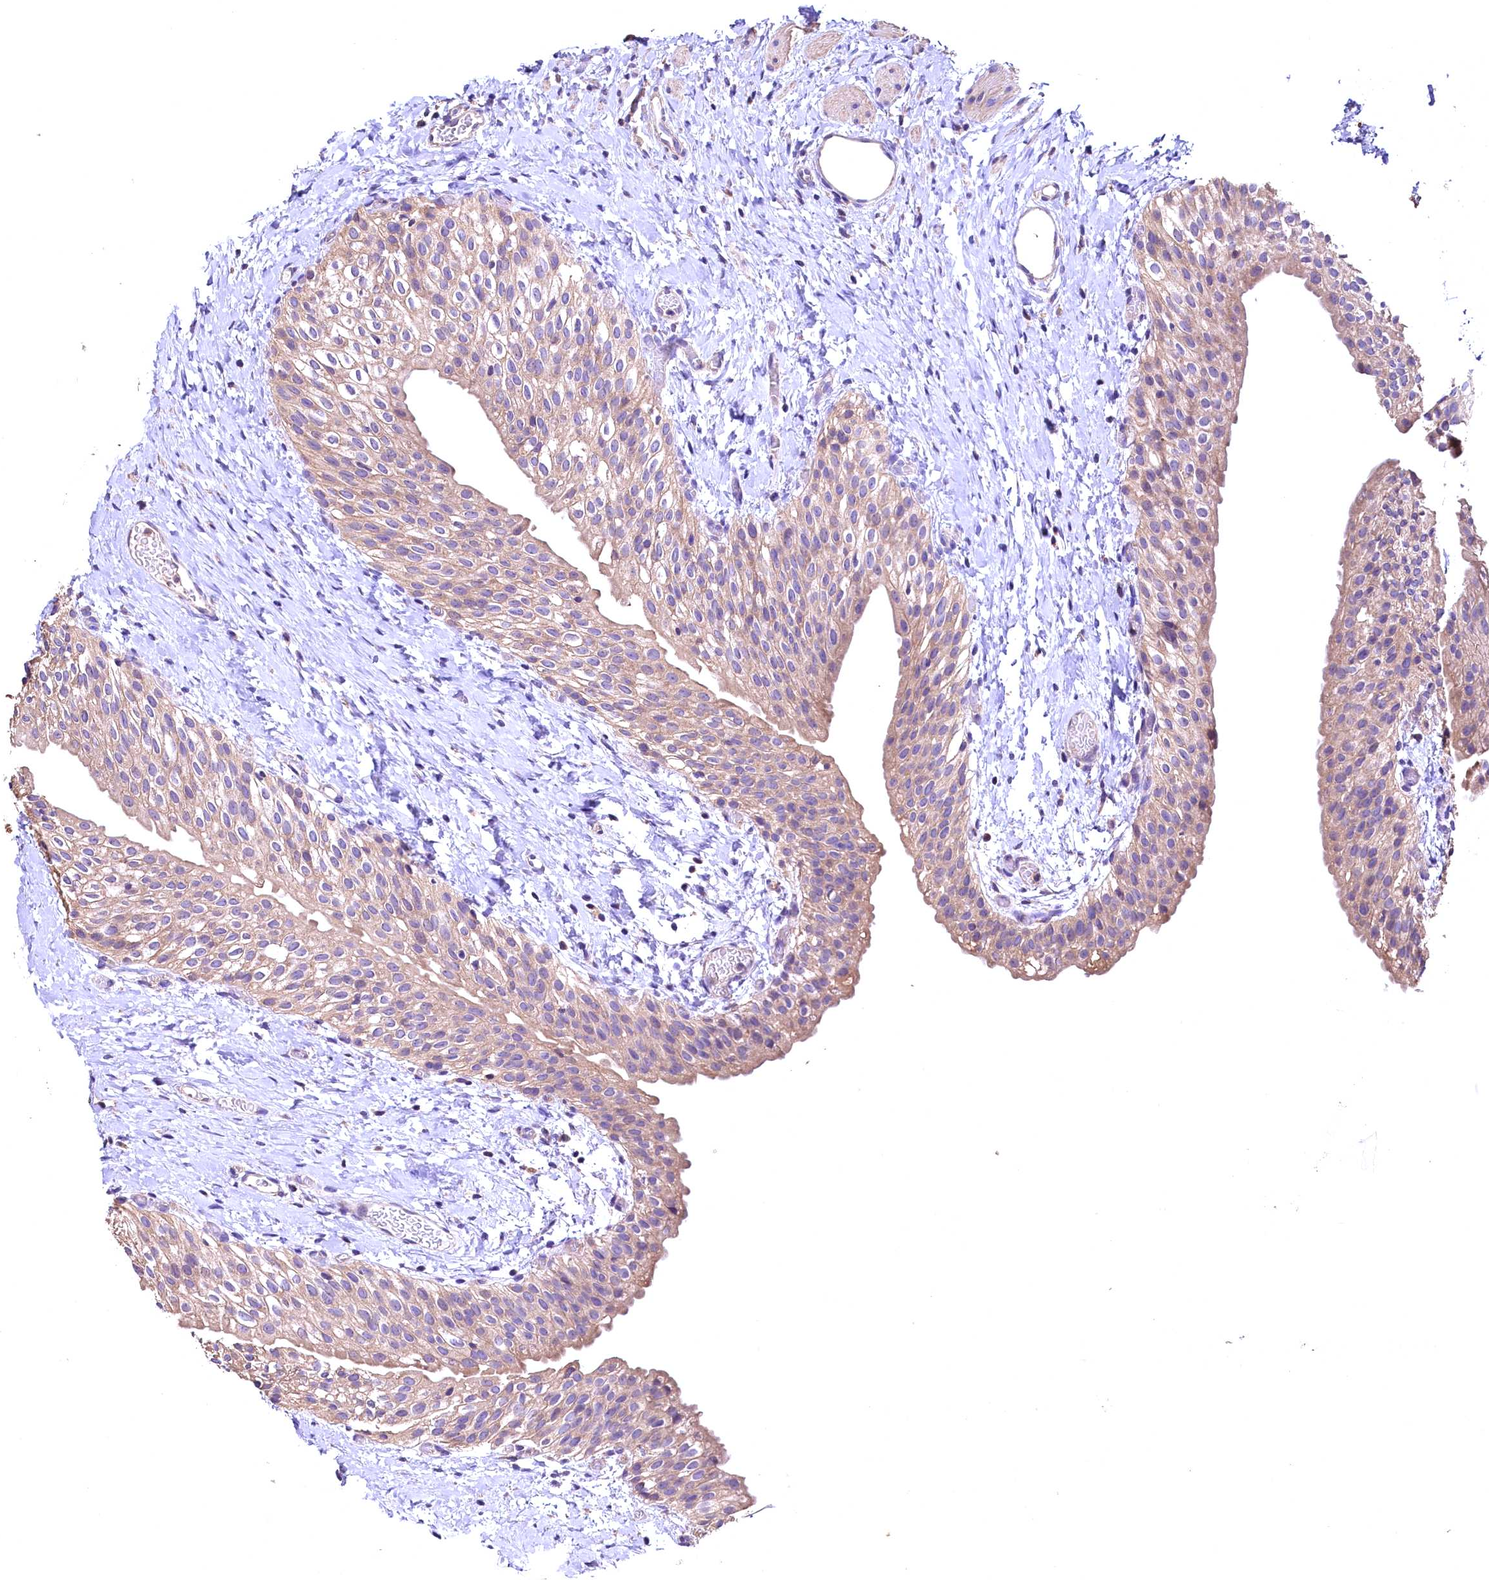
{"staining": {"intensity": "weak", "quantity": ">75%", "location": "cytoplasmic/membranous"}, "tissue": "urinary bladder", "cell_type": "Urothelial cells", "image_type": "normal", "snomed": [{"axis": "morphology", "description": "Normal tissue, NOS"}, {"axis": "topography", "description": "Urinary bladder"}], "caption": "An immunohistochemistry (IHC) photomicrograph of normal tissue is shown. Protein staining in brown labels weak cytoplasmic/membranous positivity in urinary bladder within urothelial cells. (DAB (3,3'-diaminobenzidine) IHC, brown staining for protein, blue staining for nuclei).", "gene": "ENKD1", "patient": {"sex": "male", "age": 1}}